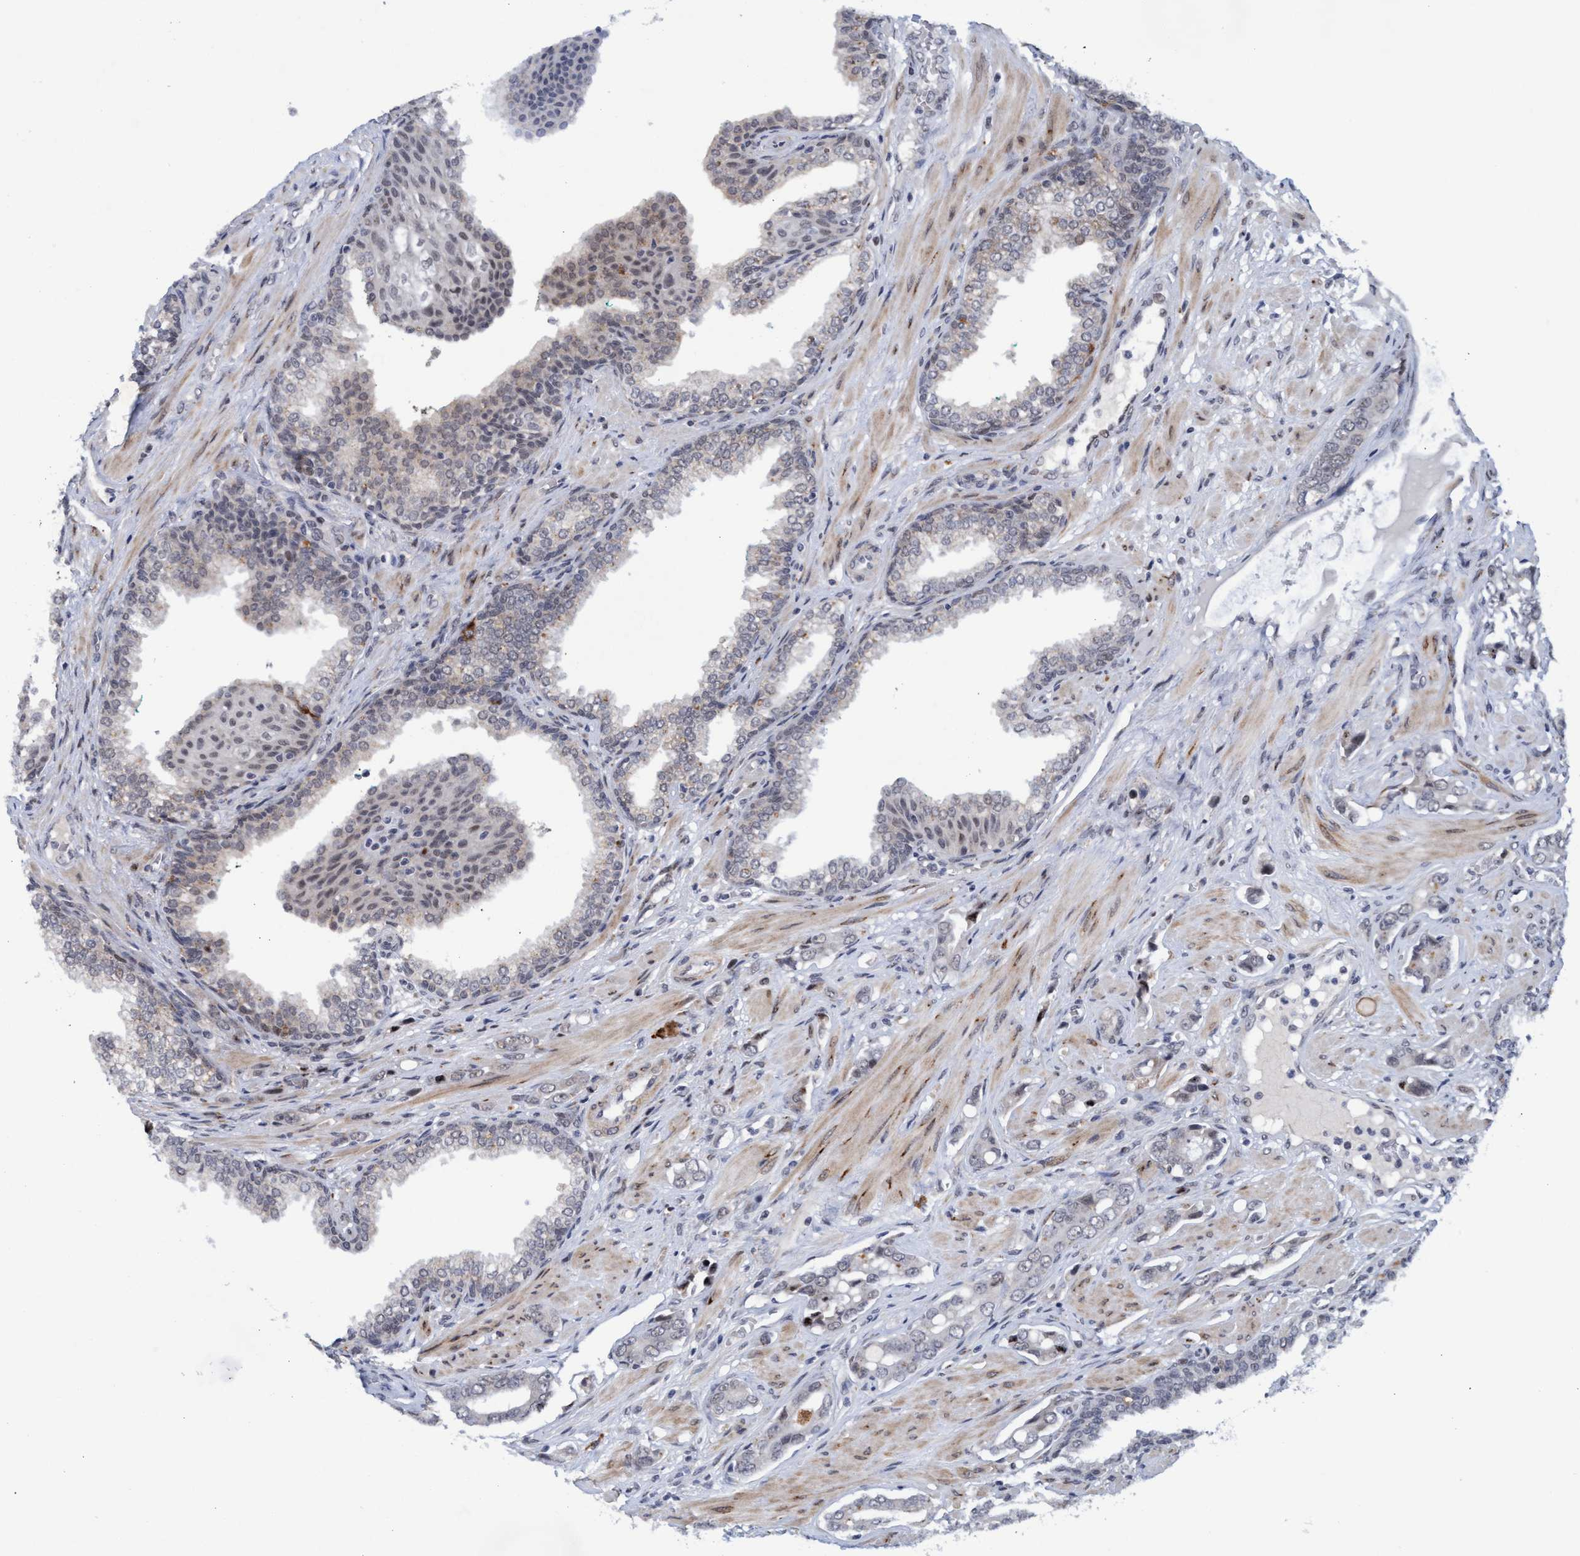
{"staining": {"intensity": "weak", "quantity": "<25%", "location": "cytoplasmic/membranous"}, "tissue": "prostate cancer", "cell_type": "Tumor cells", "image_type": "cancer", "snomed": [{"axis": "morphology", "description": "Adenocarcinoma, High grade"}, {"axis": "topography", "description": "Prostate"}], "caption": "This is an immunohistochemistry image of high-grade adenocarcinoma (prostate). There is no expression in tumor cells.", "gene": "GLT6D1", "patient": {"sex": "male", "age": 52}}